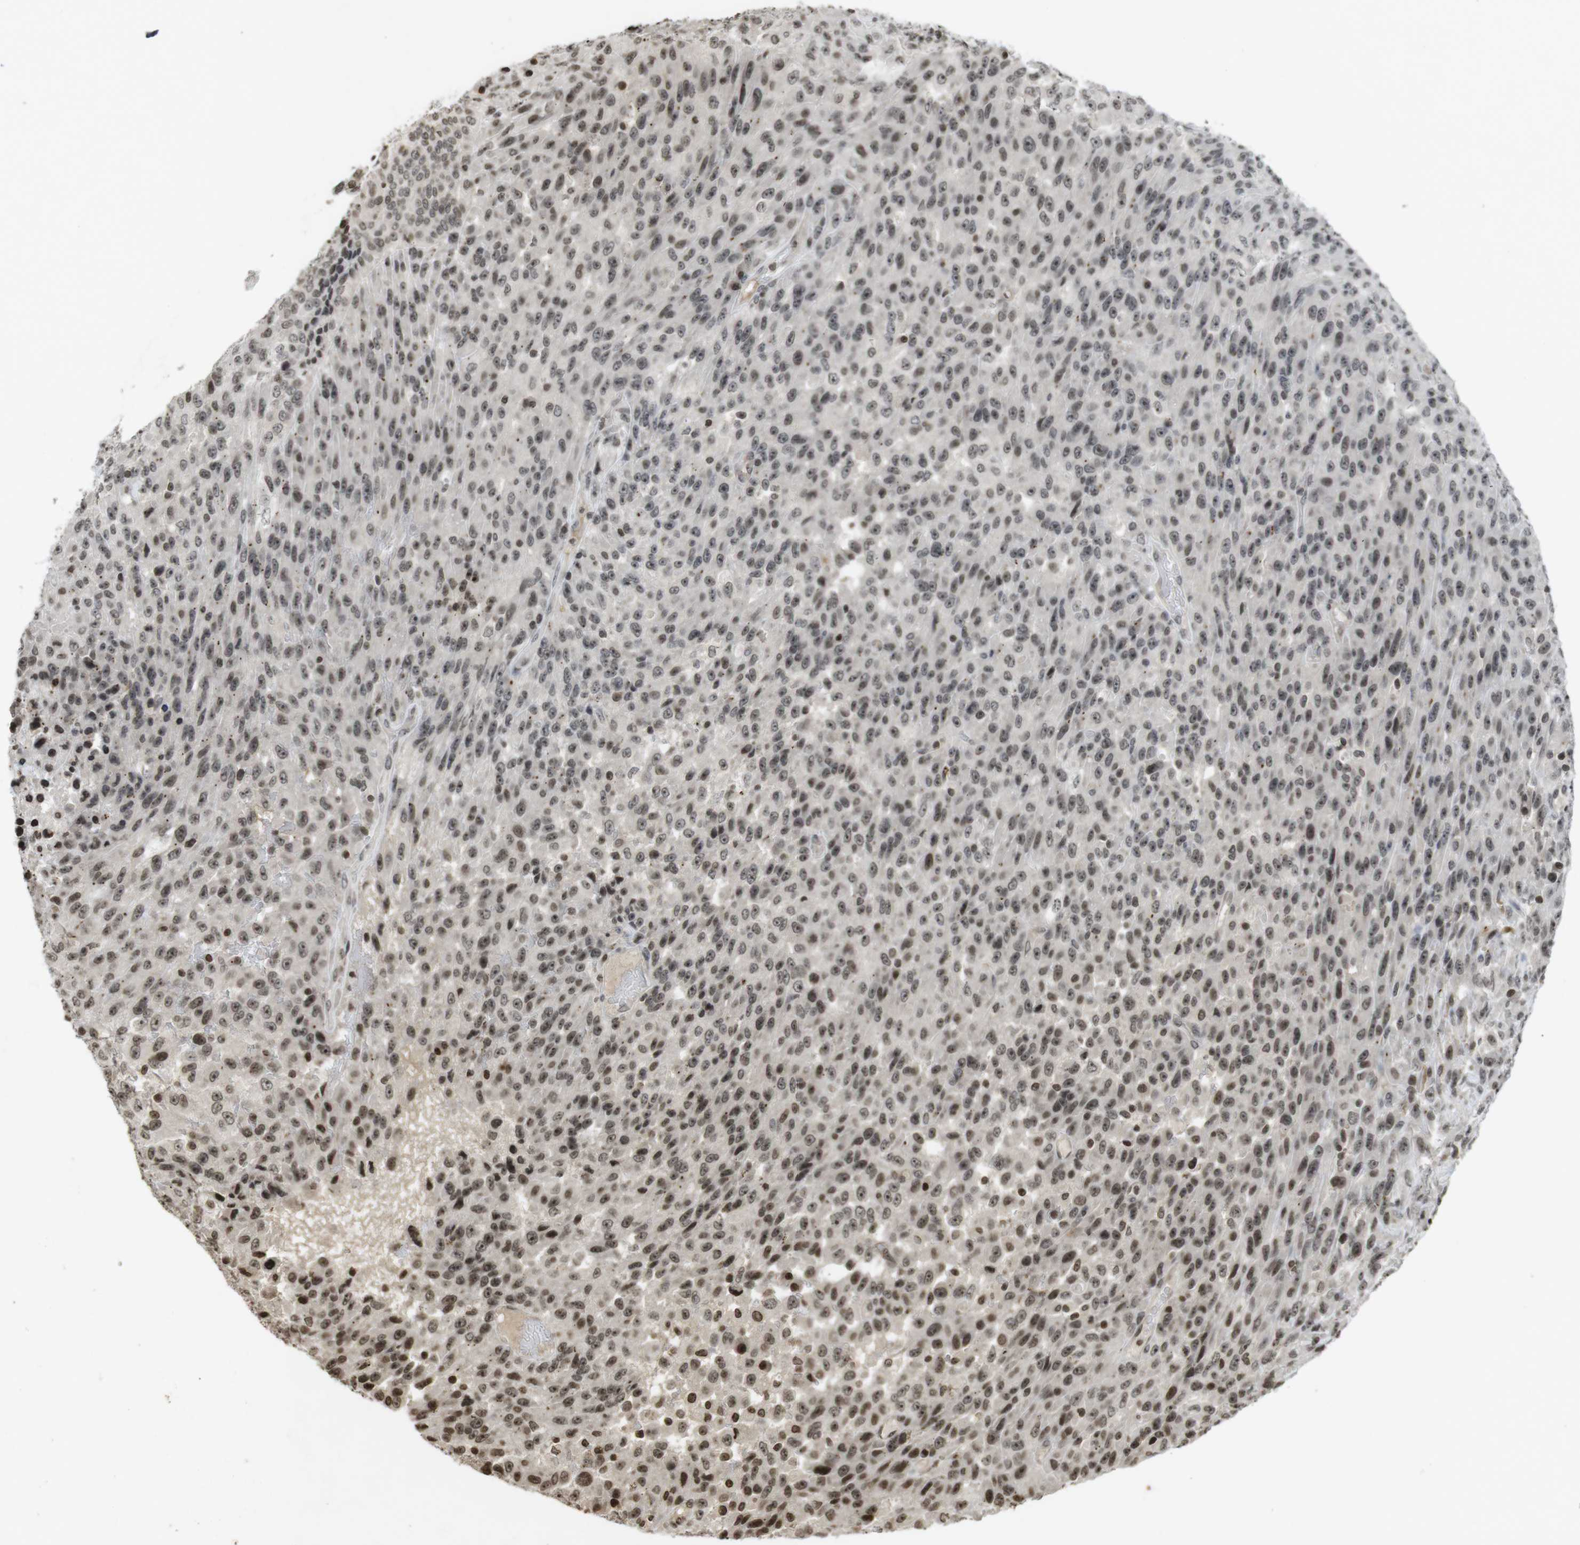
{"staining": {"intensity": "moderate", "quantity": ">75%", "location": "nuclear"}, "tissue": "urothelial cancer", "cell_type": "Tumor cells", "image_type": "cancer", "snomed": [{"axis": "morphology", "description": "Urothelial carcinoma, High grade"}, {"axis": "topography", "description": "Urinary bladder"}], "caption": "IHC photomicrograph of neoplastic tissue: human urothelial carcinoma (high-grade) stained using immunohistochemistry (IHC) displays medium levels of moderate protein expression localized specifically in the nuclear of tumor cells, appearing as a nuclear brown color.", "gene": "FOXA3", "patient": {"sex": "male", "age": 66}}